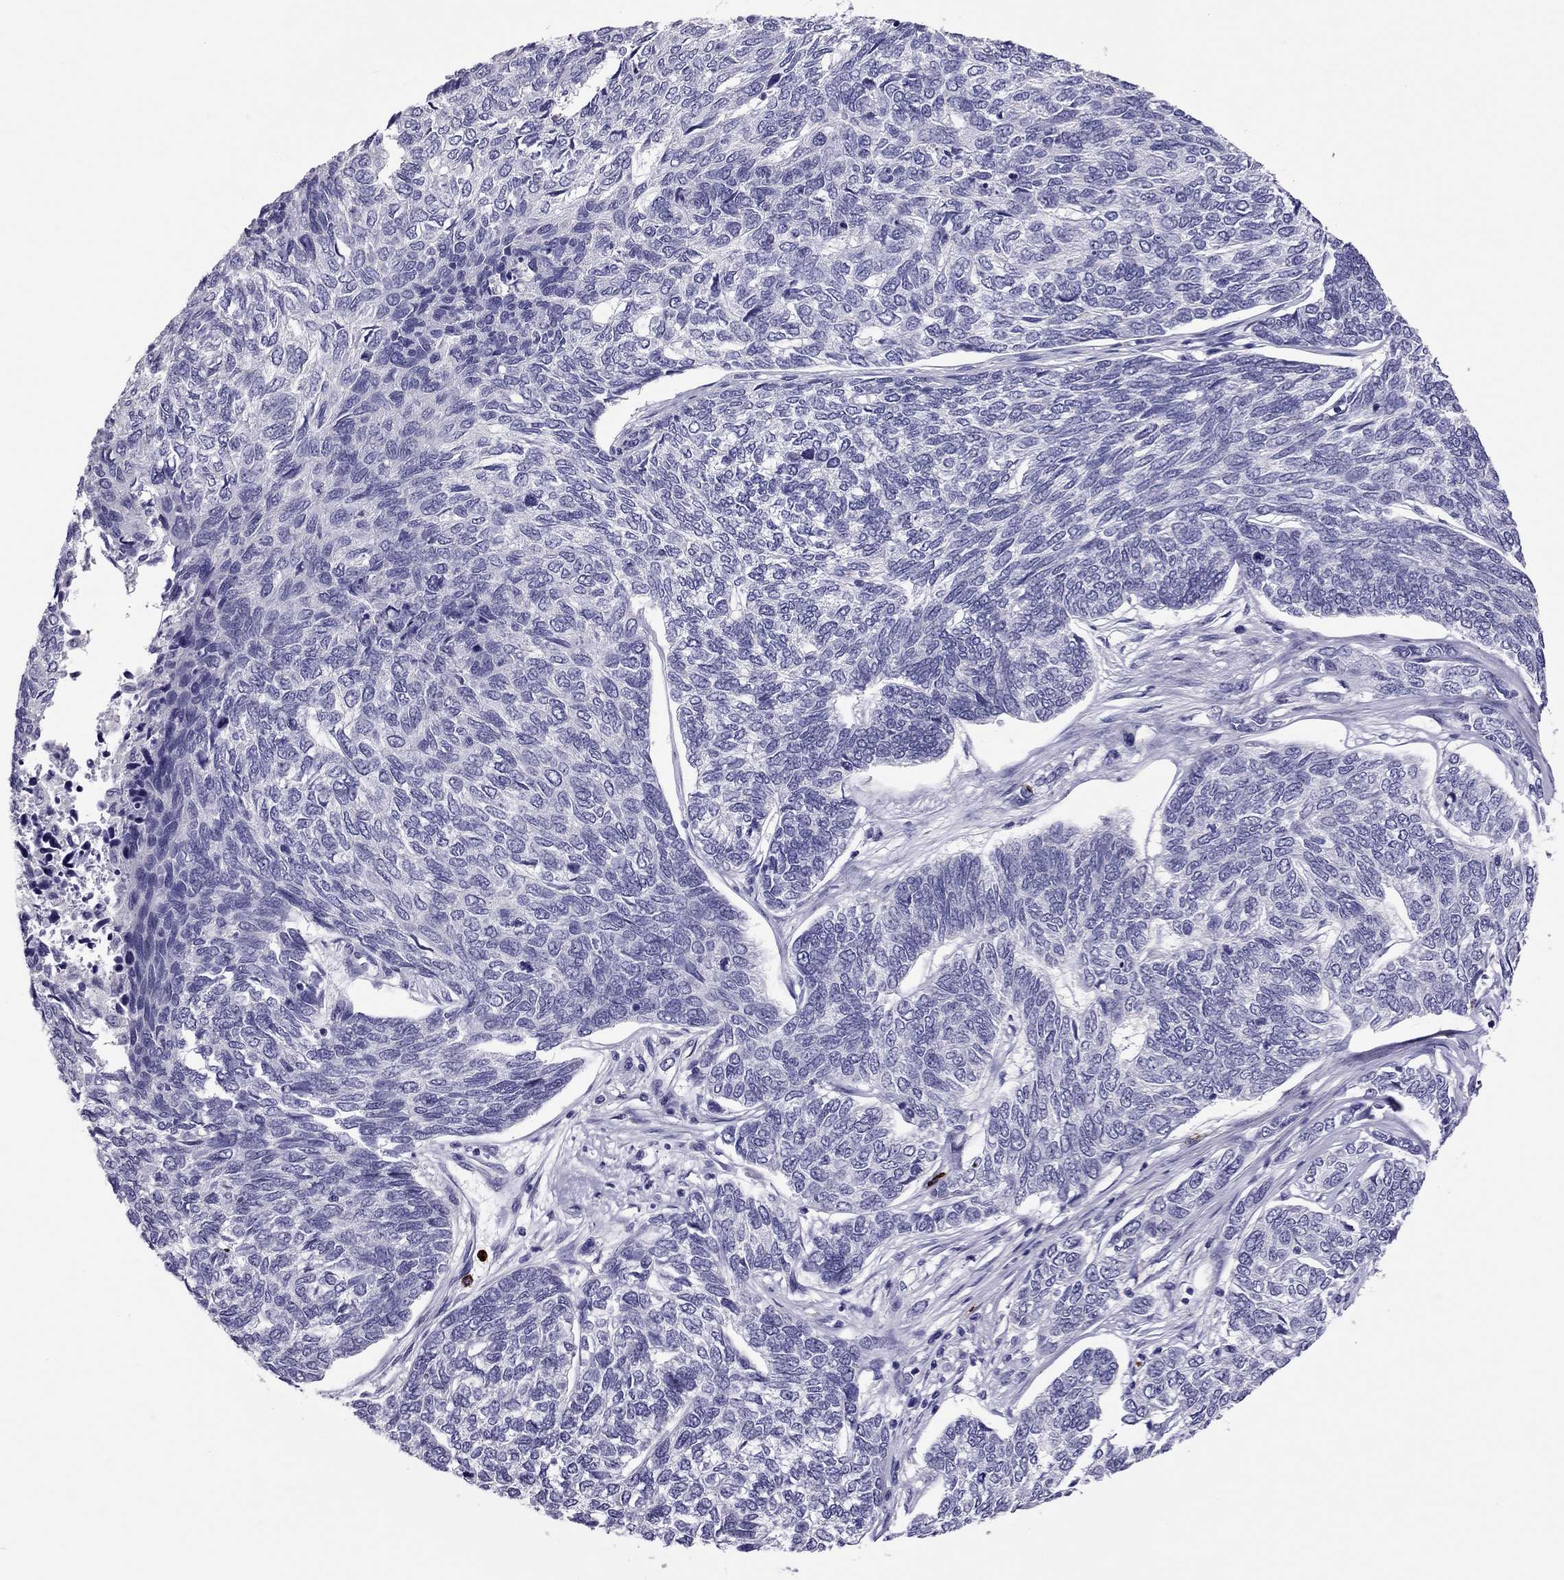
{"staining": {"intensity": "negative", "quantity": "none", "location": "none"}, "tissue": "skin cancer", "cell_type": "Tumor cells", "image_type": "cancer", "snomed": [{"axis": "morphology", "description": "Basal cell carcinoma"}, {"axis": "topography", "description": "Skin"}], "caption": "DAB immunohistochemical staining of human skin basal cell carcinoma shows no significant staining in tumor cells.", "gene": "CCL27", "patient": {"sex": "female", "age": 65}}